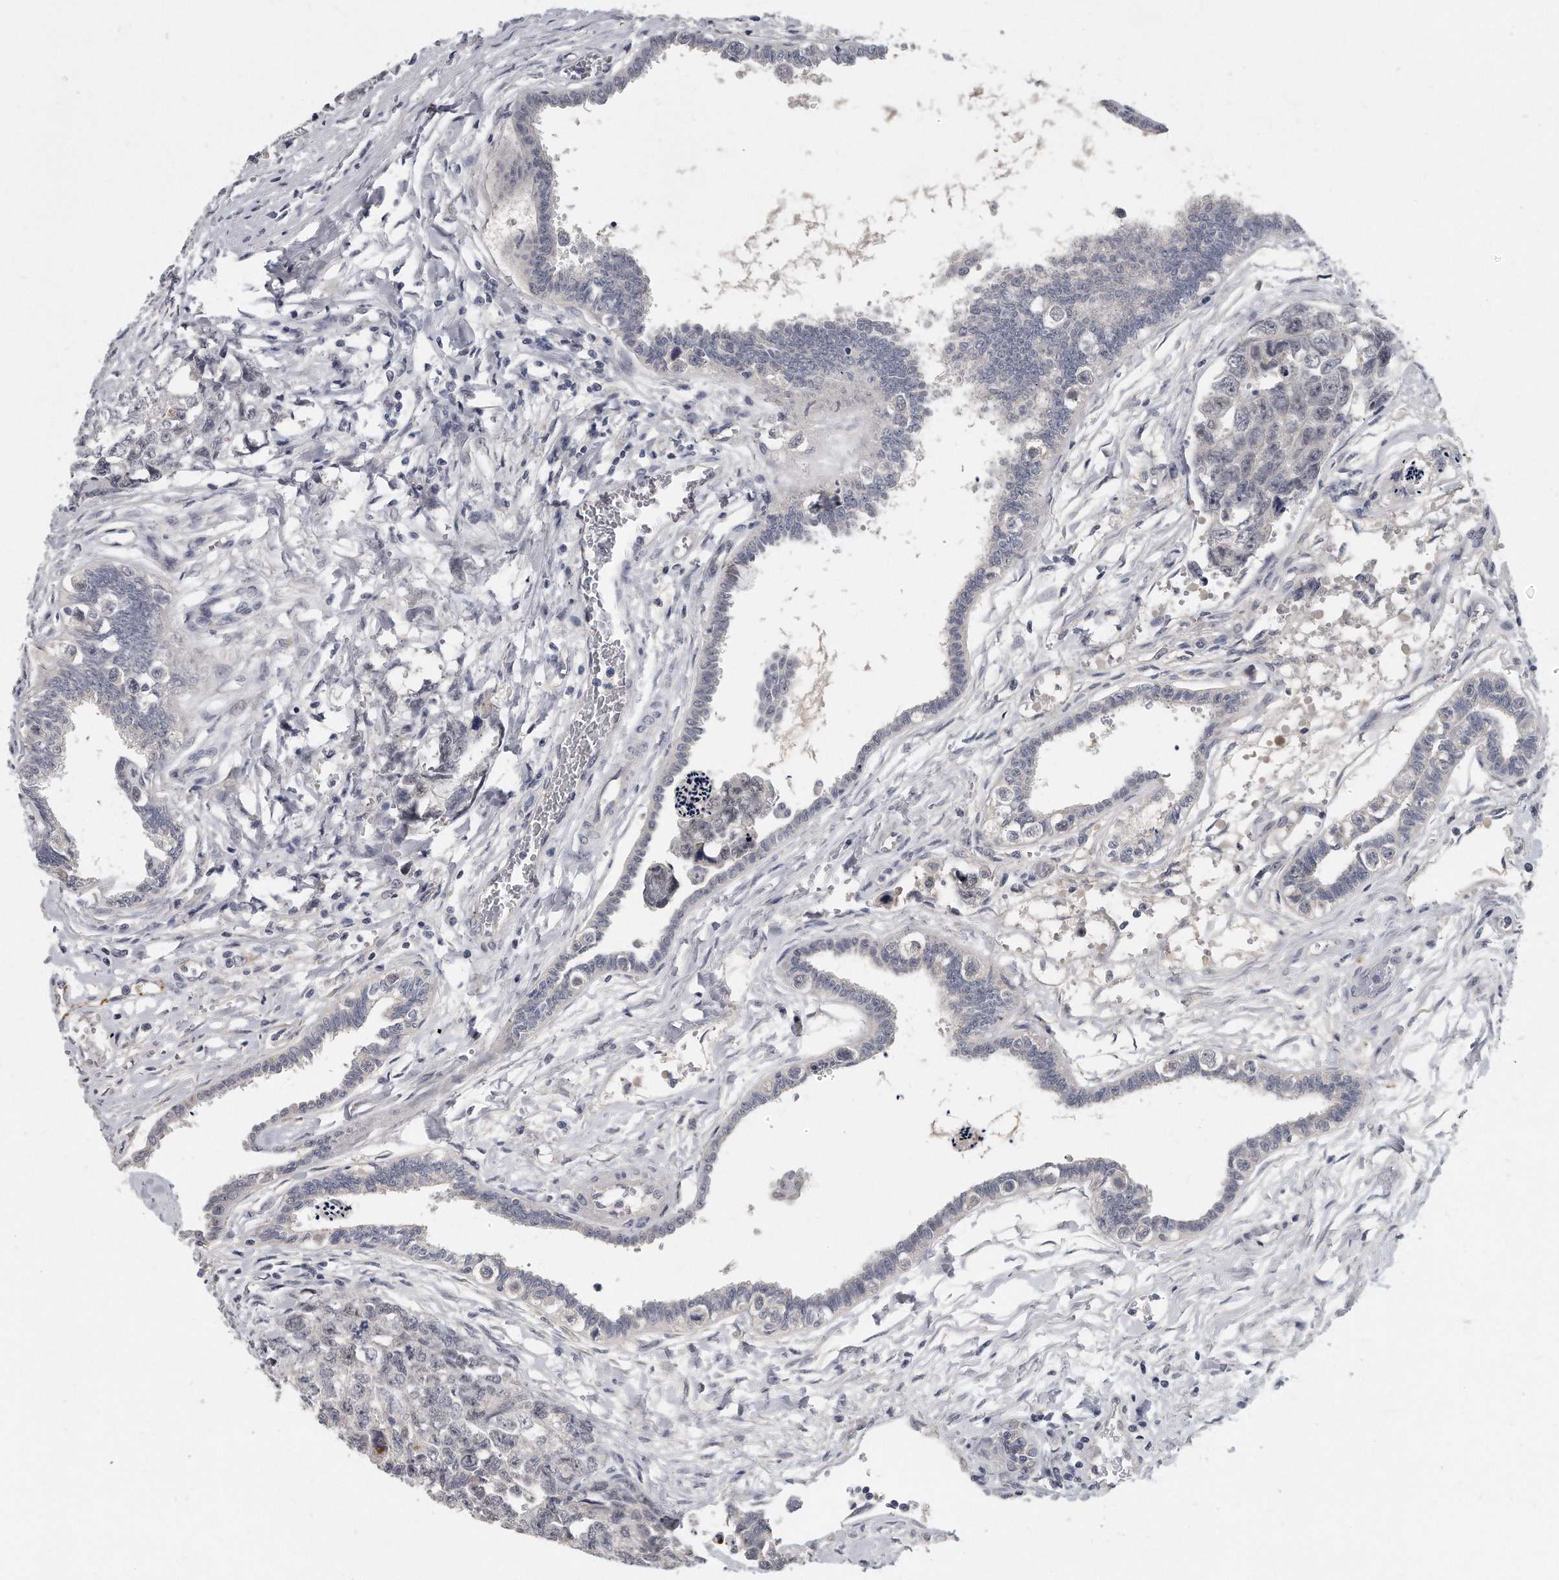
{"staining": {"intensity": "negative", "quantity": "none", "location": "none"}, "tissue": "testis cancer", "cell_type": "Tumor cells", "image_type": "cancer", "snomed": [{"axis": "morphology", "description": "Carcinoma, Embryonal, NOS"}, {"axis": "topography", "description": "Testis"}], "caption": "Histopathology image shows no protein staining in tumor cells of testis cancer tissue.", "gene": "KLHL7", "patient": {"sex": "male", "age": 31}}